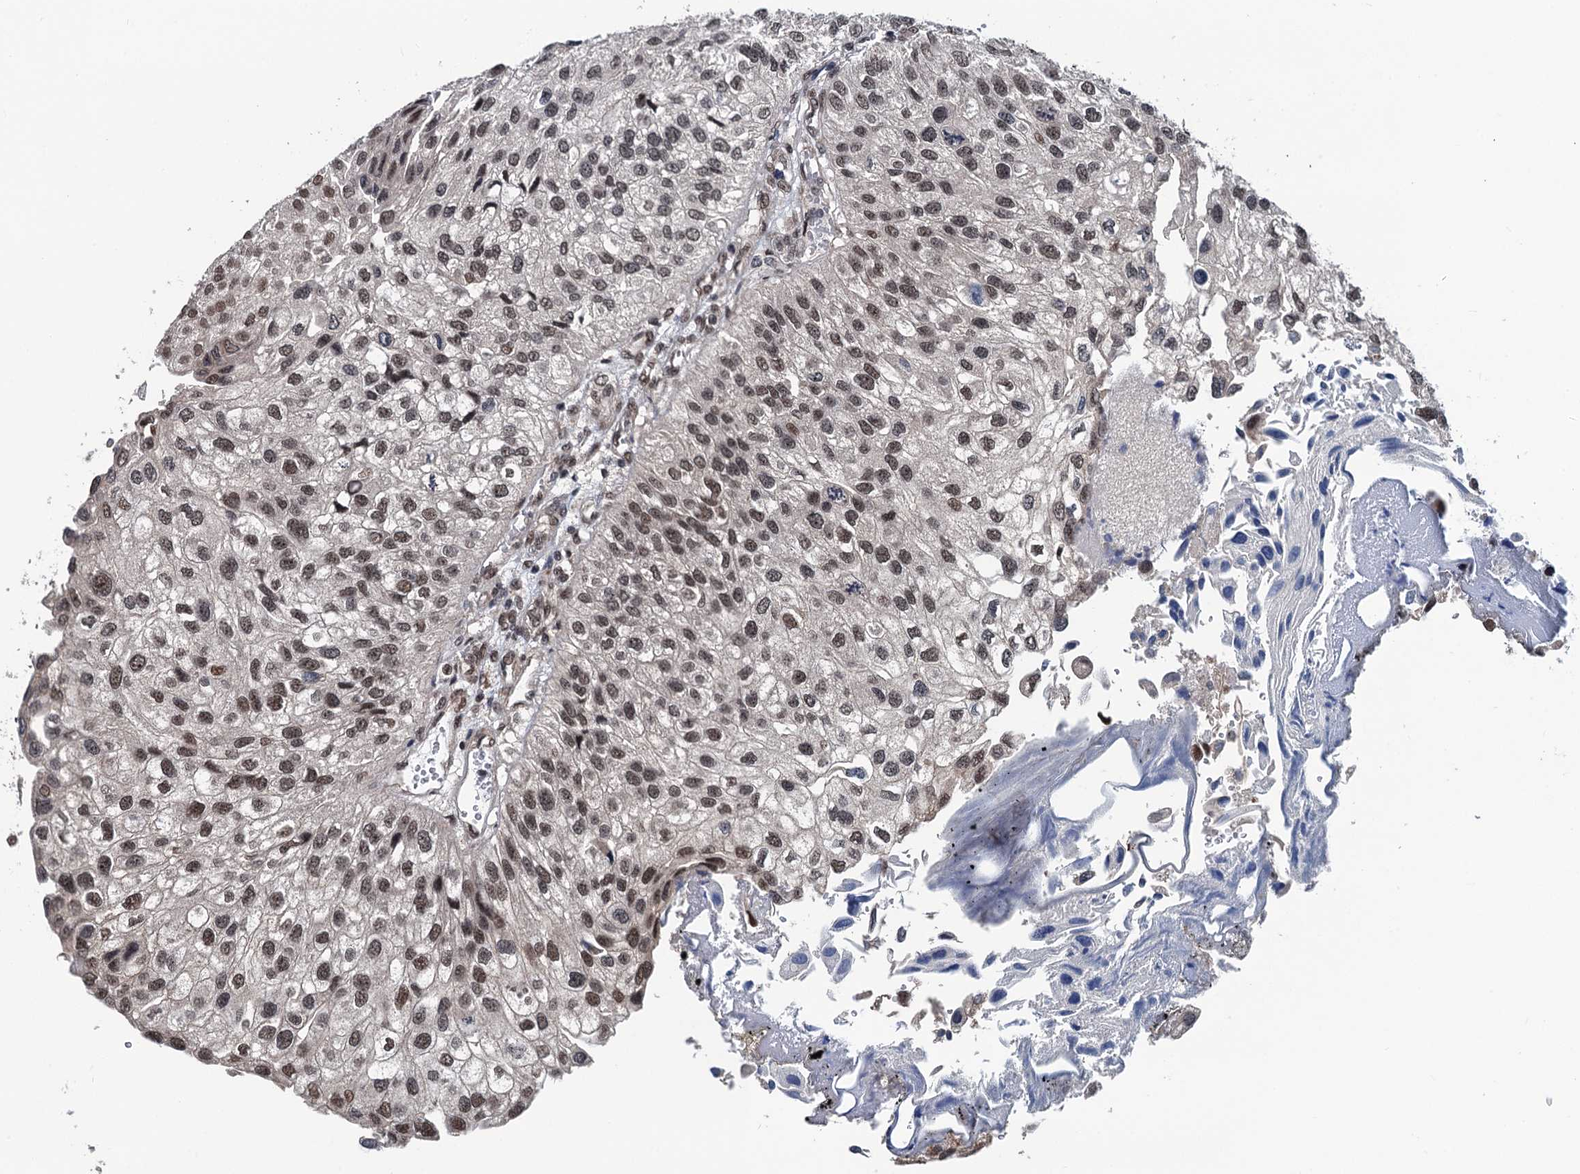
{"staining": {"intensity": "moderate", "quantity": ">75%", "location": "nuclear"}, "tissue": "urothelial cancer", "cell_type": "Tumor cells", "image_type": "cancer", "snomed": [{"axis": "morphology", "description": "Urothelial carcinoma, Low grade"}, {"axis": "topography", "description": "Urinary bladder"}], "caption": "Protein expression analysis of low-grade urothelial carcinoma exhibits moderate nuclear positivity in about >75% of tumor cells.", "gene": "RASSF4", "patient": {"sex": "female", "age": 89}}